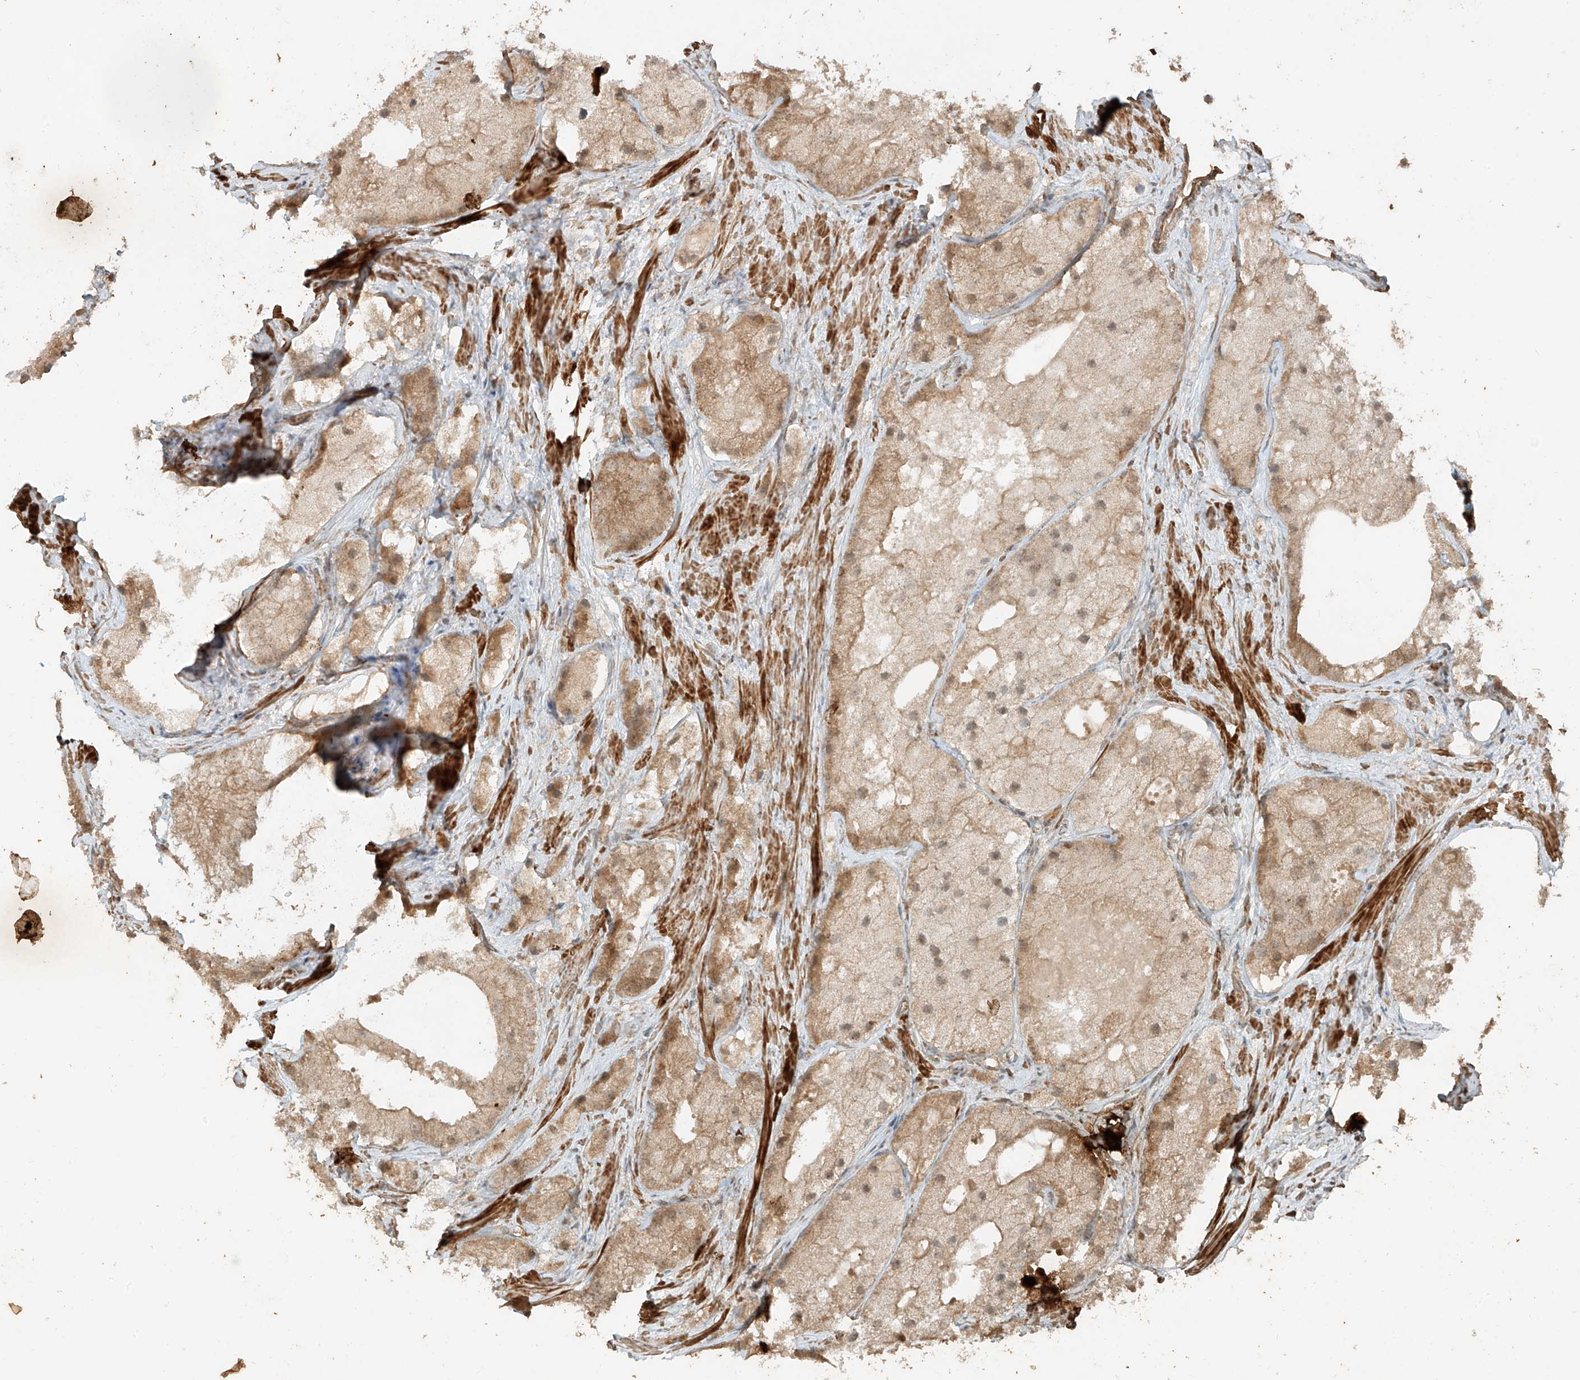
{"staining": {"intensity": "weak", "quantity": ">75%", "location": "cytoplasmic/membranous"}, "tissue": "prostate cancer", "cell_type": "Tumor cells", "image_type": "cancer", "snomed": [{"axis": "morphology", "description": "Adenocarcinoma, Low grade"}, {"axis": "topography", "description": "Prostate"}], "caption": "Immunohistochemical staining of human prostate adenocarcinoma (low-grade) reveals weak cytoplasmic/membranous protein staining in approximately >75% of tumor cells. (brown staining indicates protein expression, while blue staining denotes nuclei).", "gene": "ANKZF1", "patient": {"sex": "male", "age": 69}}